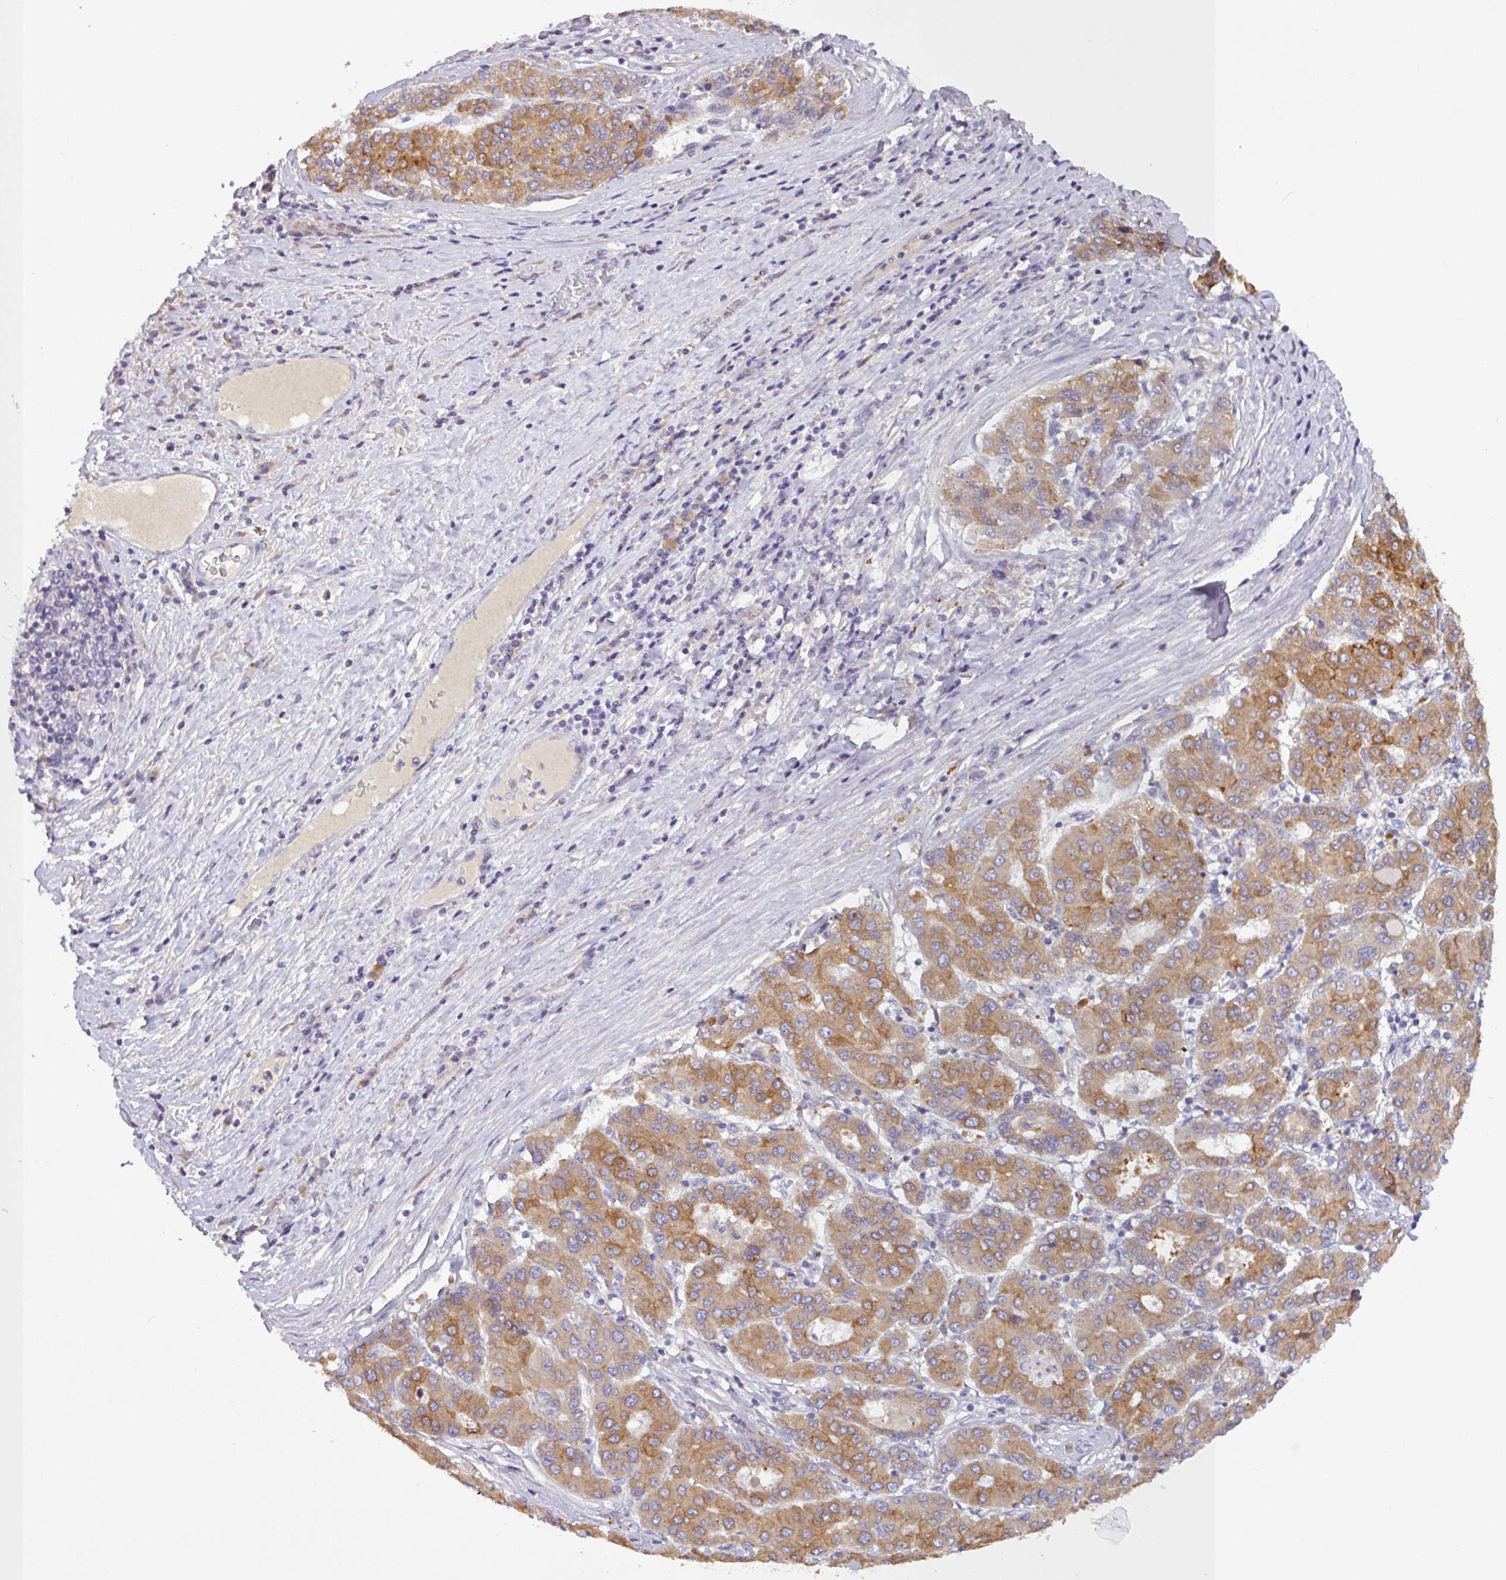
{"staining": {"intensity": "moderate", "quantity": ">75%", "location": "cytoplasmic/membranous"}, "tissue": "liver cancer", "cell_type": "Tumor cells", "image_type": "cancer", "snomed": [{"axis": "morphology", "description": "Carcinoma, Hepatocellular, NOS"}, {"axis": "topography", "description": "Liver"}], "caption": "Moderate cytoplasmic/membranous expression for a protein is identified in about >75% of tumor cells of liver hepatocellular carcinoma using immunohistochemistry (IHC).", "gene": "SFTPB", "patient": {"sex": "male", "age": 65}}